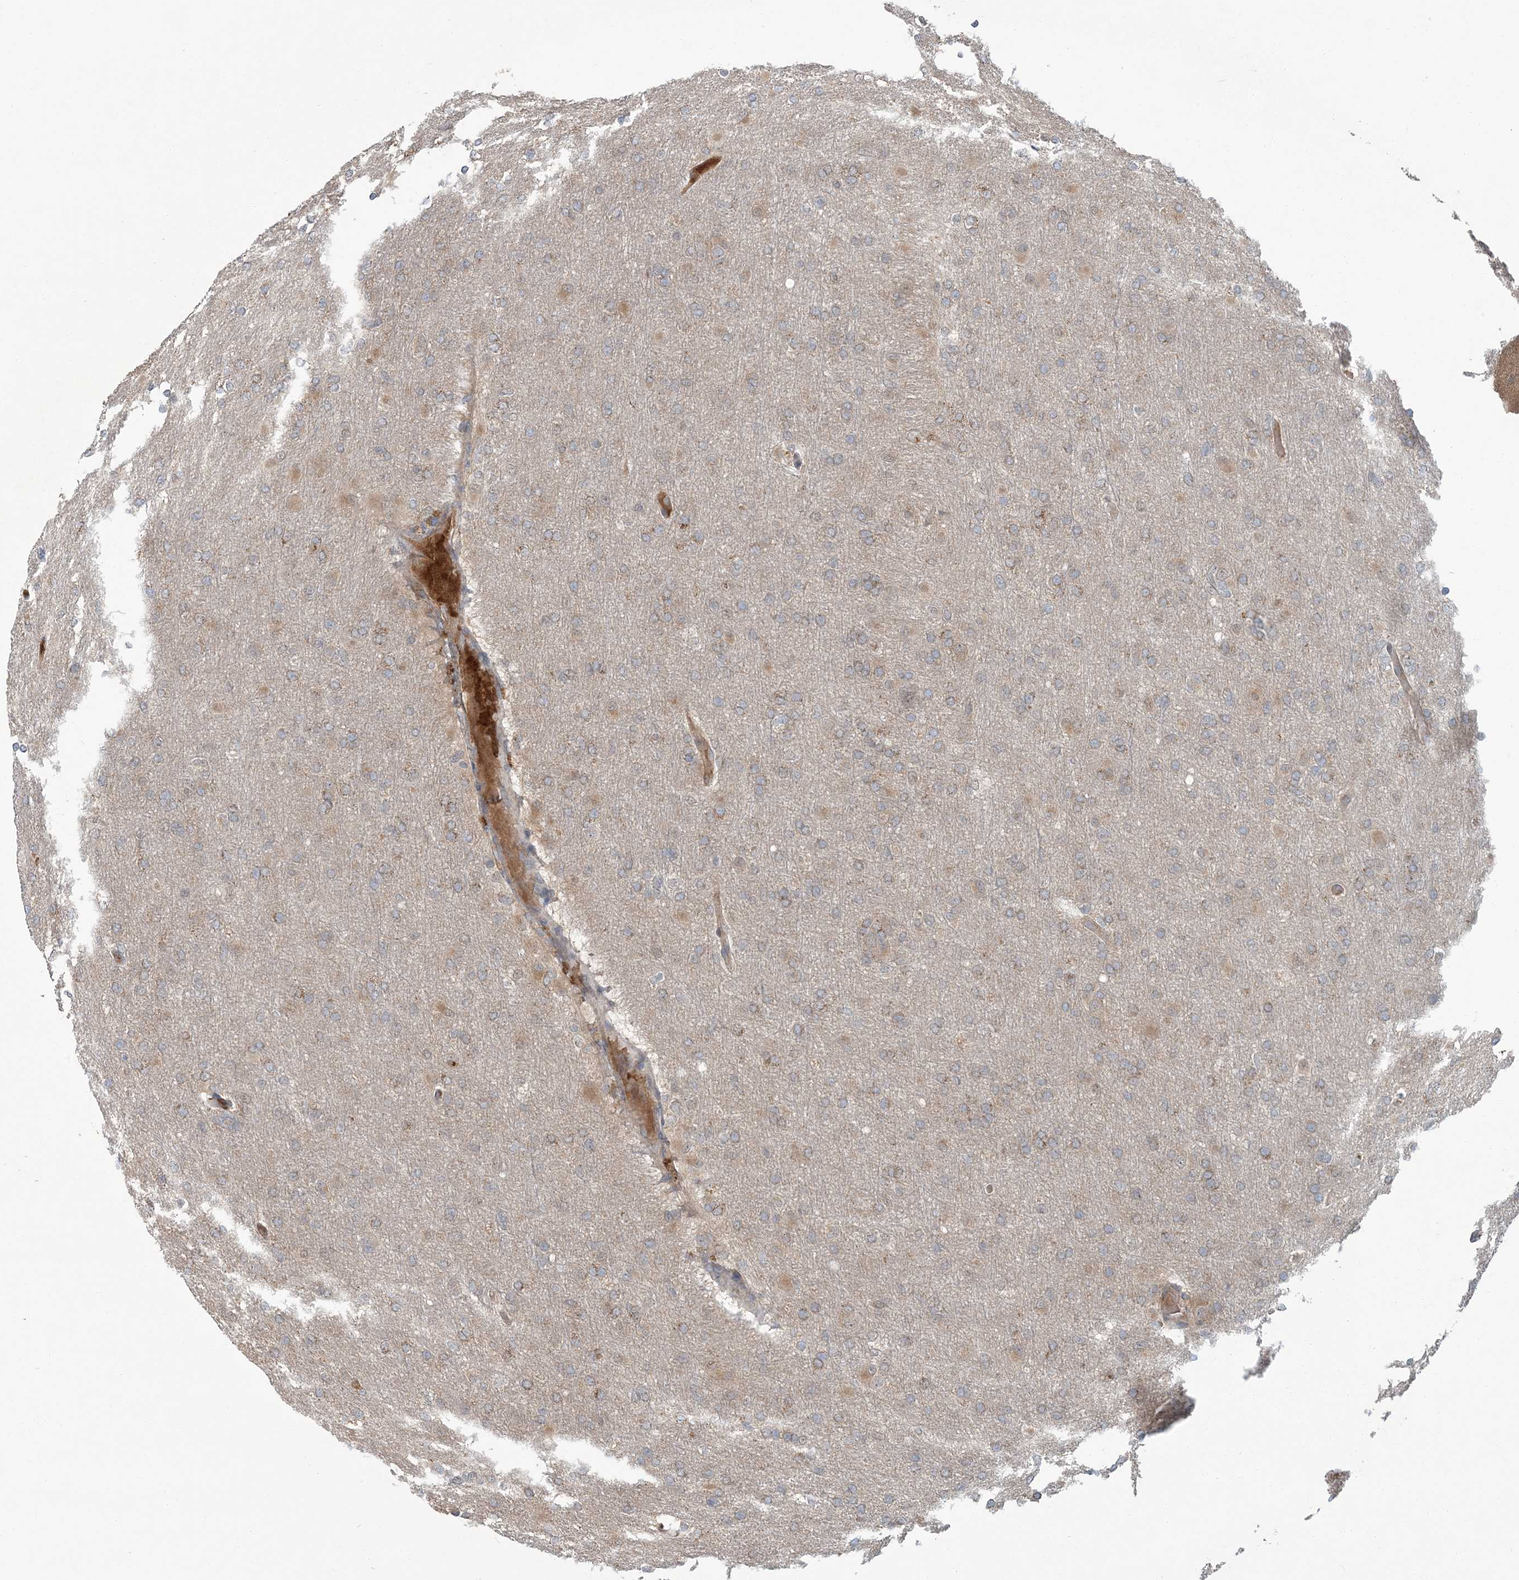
{"staining": {"intensity": "weak", "quantity": "<25%", "location": "cytoplasmic/membranous"}, "tissue": "glioma", "cell_type": "Tumor cells", "image_type": "cancer", "snomed": [{"axis": "morphology", "description": "Glioma, malignant, High grade"}, {"axis": "topography", "description": "Cerebral cortex"}], "caption": "Tumor cells show no significant positivity in glioma.", "gene": "ERI2", "patient": {"sex": "female", "age": 36}}